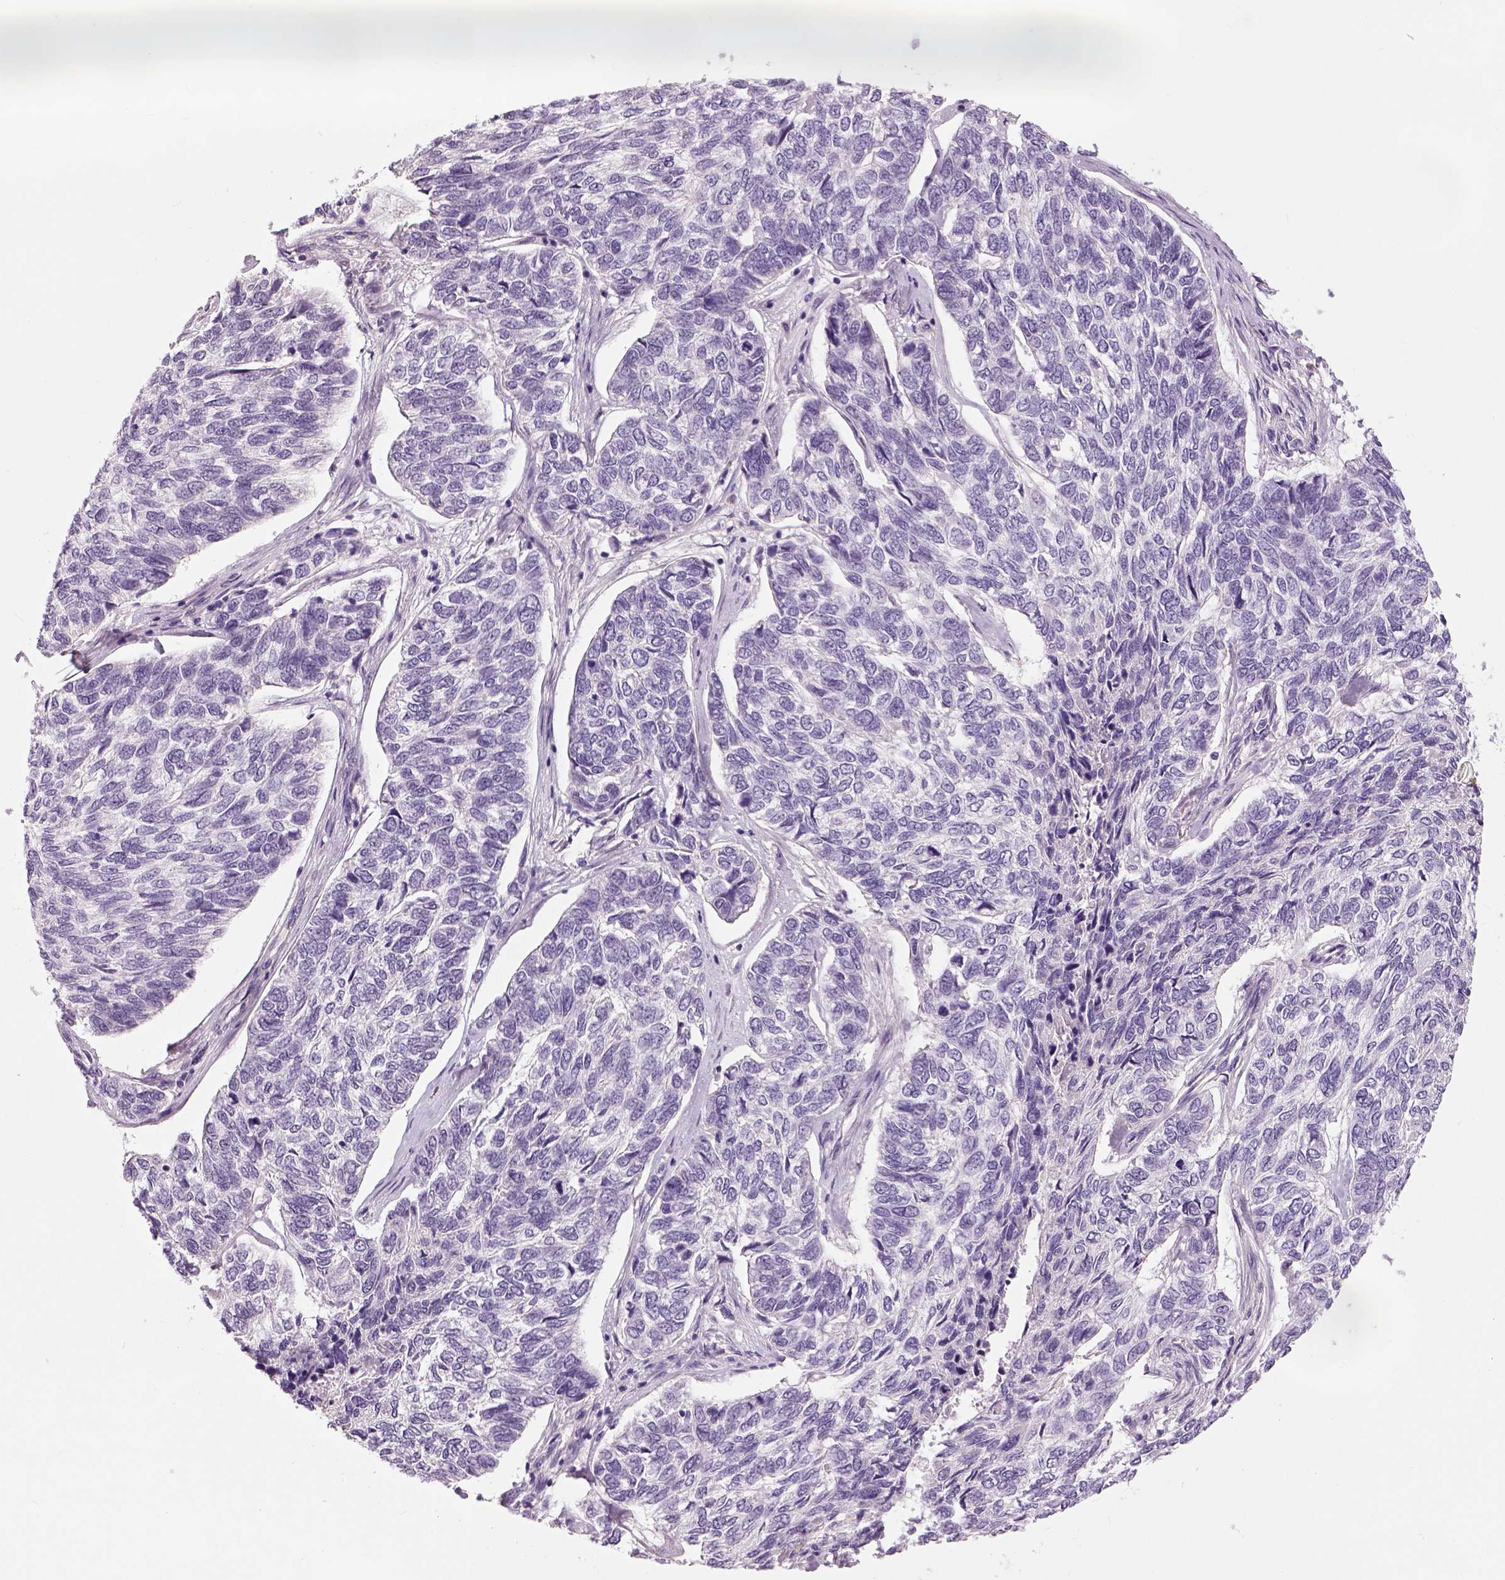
{"staining": {"intensity": "negative", "quantity": "none", "location": "none"}, "tissue": "skin cancer", "cell_type": "Tumor cells", "image_type": "cancer", "snomed": [{"axis": "morphology", "description": "Basal cell carcinoma"}, {"axis": "topography", "description": "Skin"}], "caption": "IHC of human skin basal cell carcinoma shows no expression in tumor cells.", "gene": "NECAB1", "patient": {"sex": "female", "age": 65}}